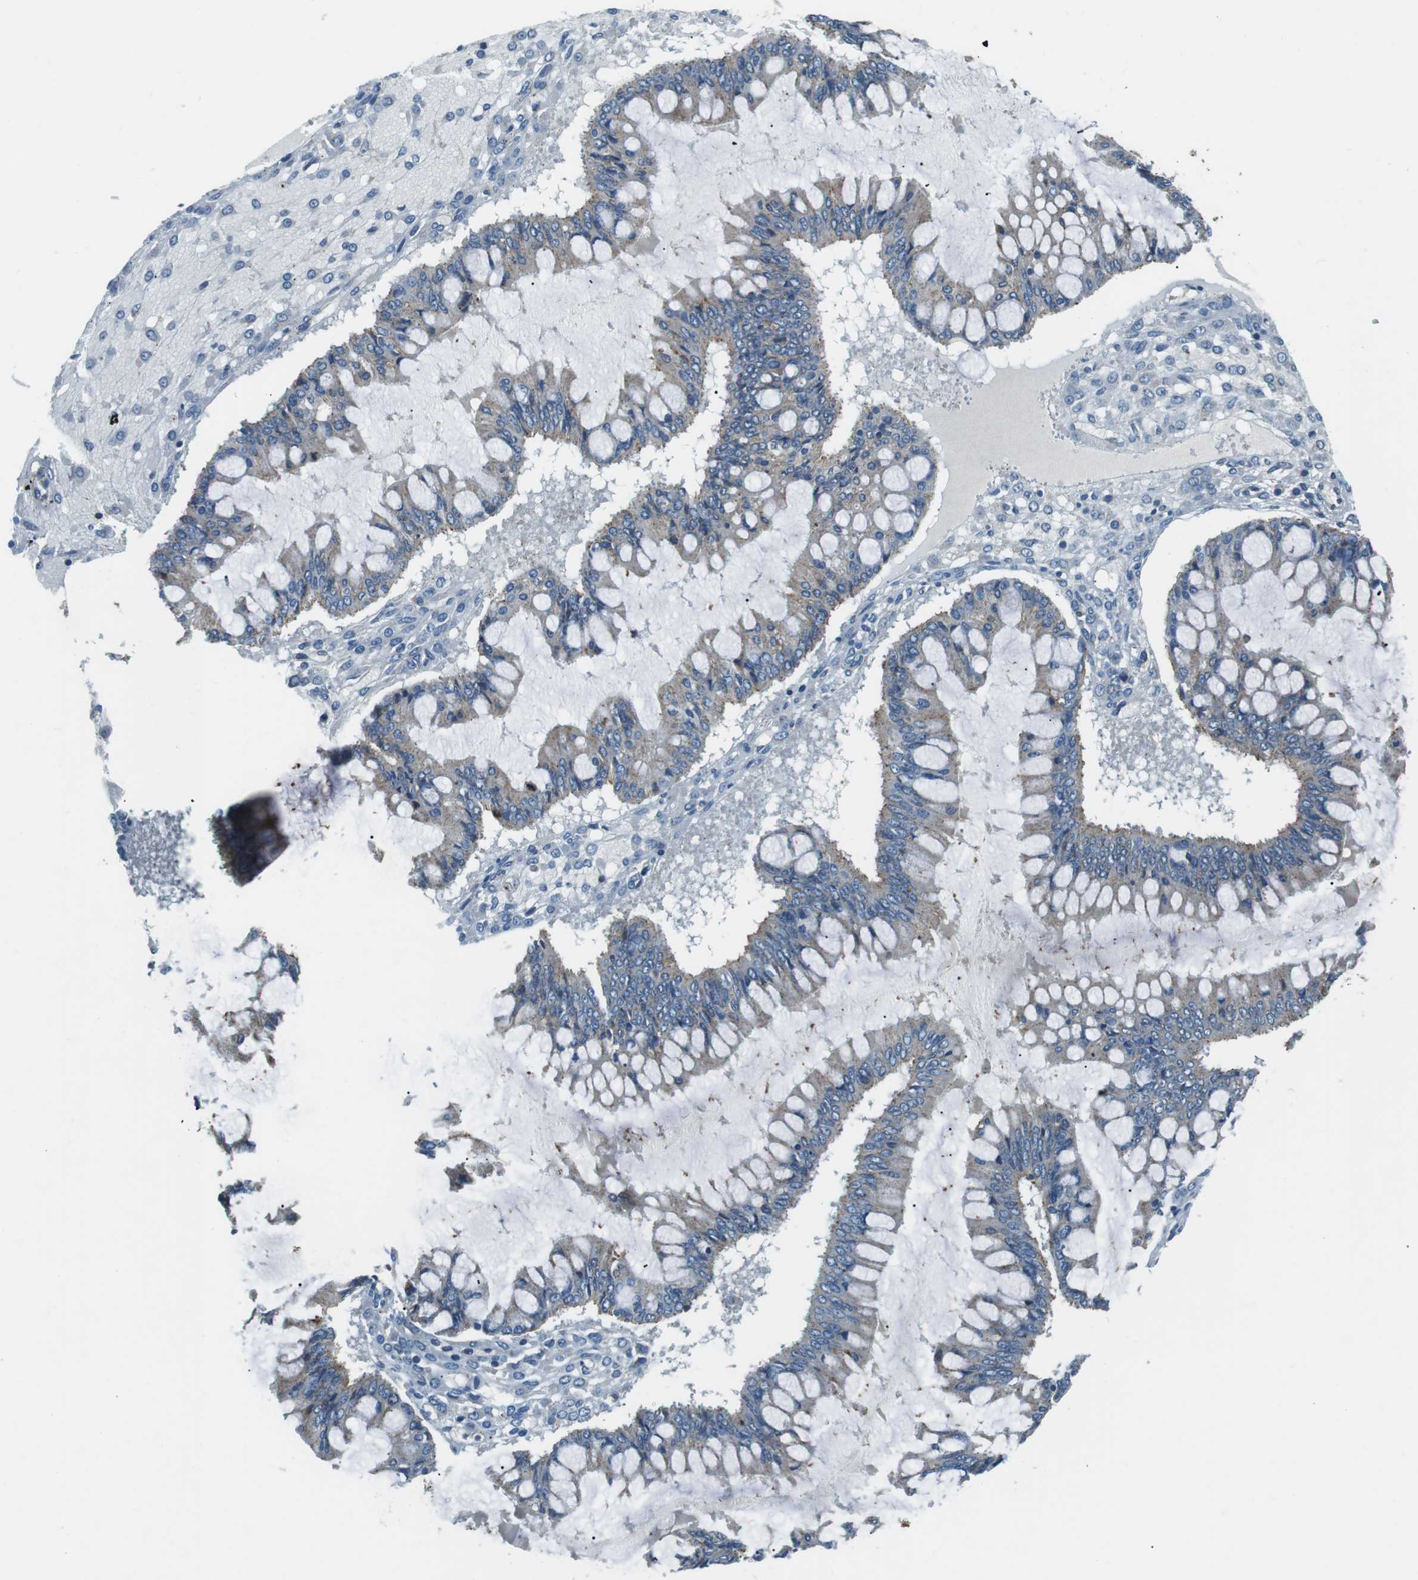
{"staining": {"intensity": "negative", "quantity": "none", "location": "none"}, "tissue": "ovarian cancer", "cell_type": "Tumor cells", "image_type": "cancer", "snomed": [{"axis": "morphology", "description": "Cystadenocarcinoma, mucinous, NOS"}, {"axis": "topography", "description": "Ovary"}], "caption": "This is an immunohistochemistry photomicrograph of human ovarian cancer (mucinous cystadenocarcinoma). There is no positivity in tumor cells.", "gene": "FAM3B", "patient": {"sex": "female", "age": 73}}